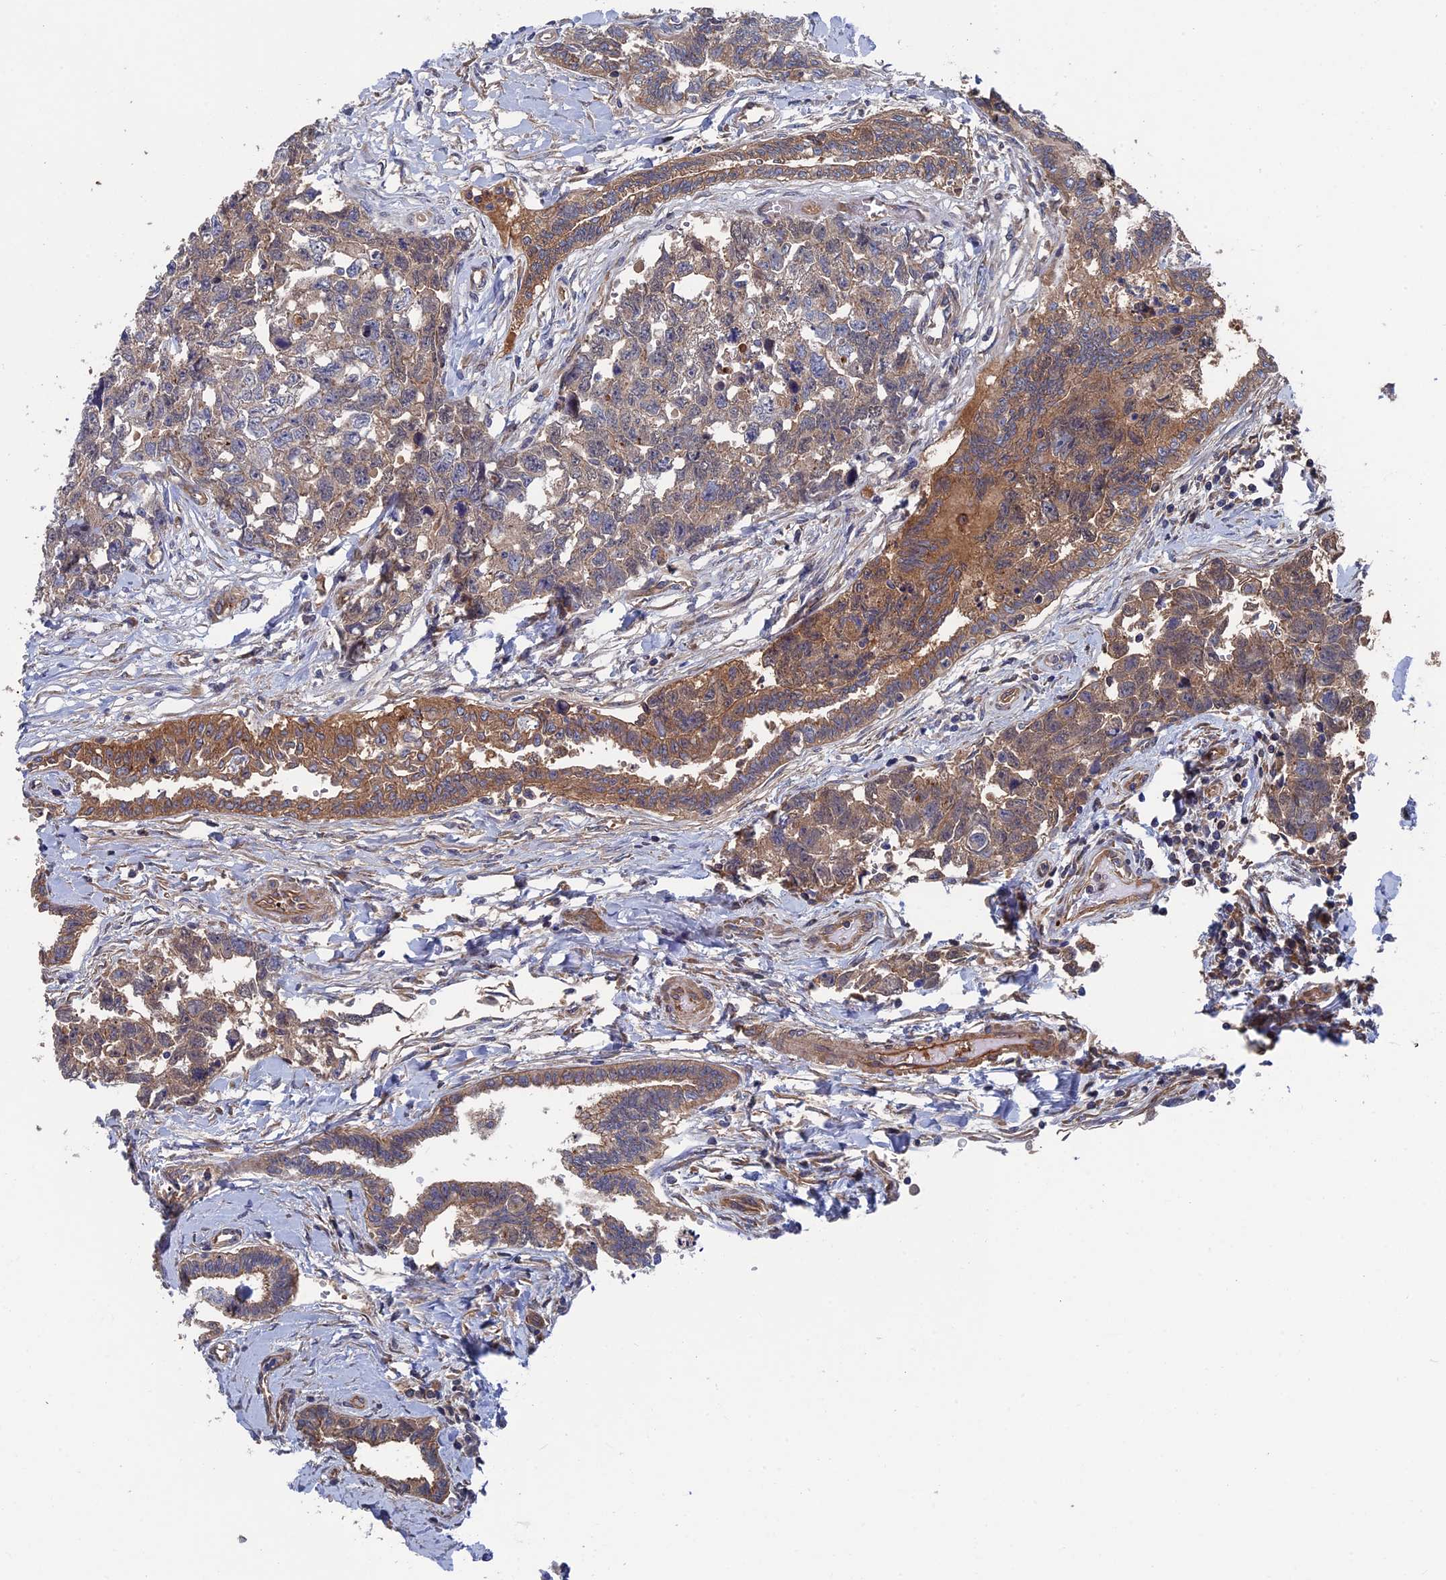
{"staining": {"intensity": "weak", "quantity": "25%-75%", "location": "cytoplasmic/membranous"}, "tissue": "testis cancer", "cell_type": "Tumor cells", "image_type": "cancer", "snomed": [{"axis": "morphology", "description": "Carcinoma, Embryonal, NOS"}, {"axis": "topography", "description": "Testis"}], "caption": "Immunohistochemistry staining of testis cancer, which reveals low levels of weak cytoplasmic/membranous expression in approximately 25%-75% of tumor cells indicating weak cytoplasmic/membranous protein staining. The staining was performed using DAB (brown) for protein detection and nuclei were counterstained in hematoxylin (blue).", "gene": "RPUSD1", "patient": {"sex": "male", "age": 31}}